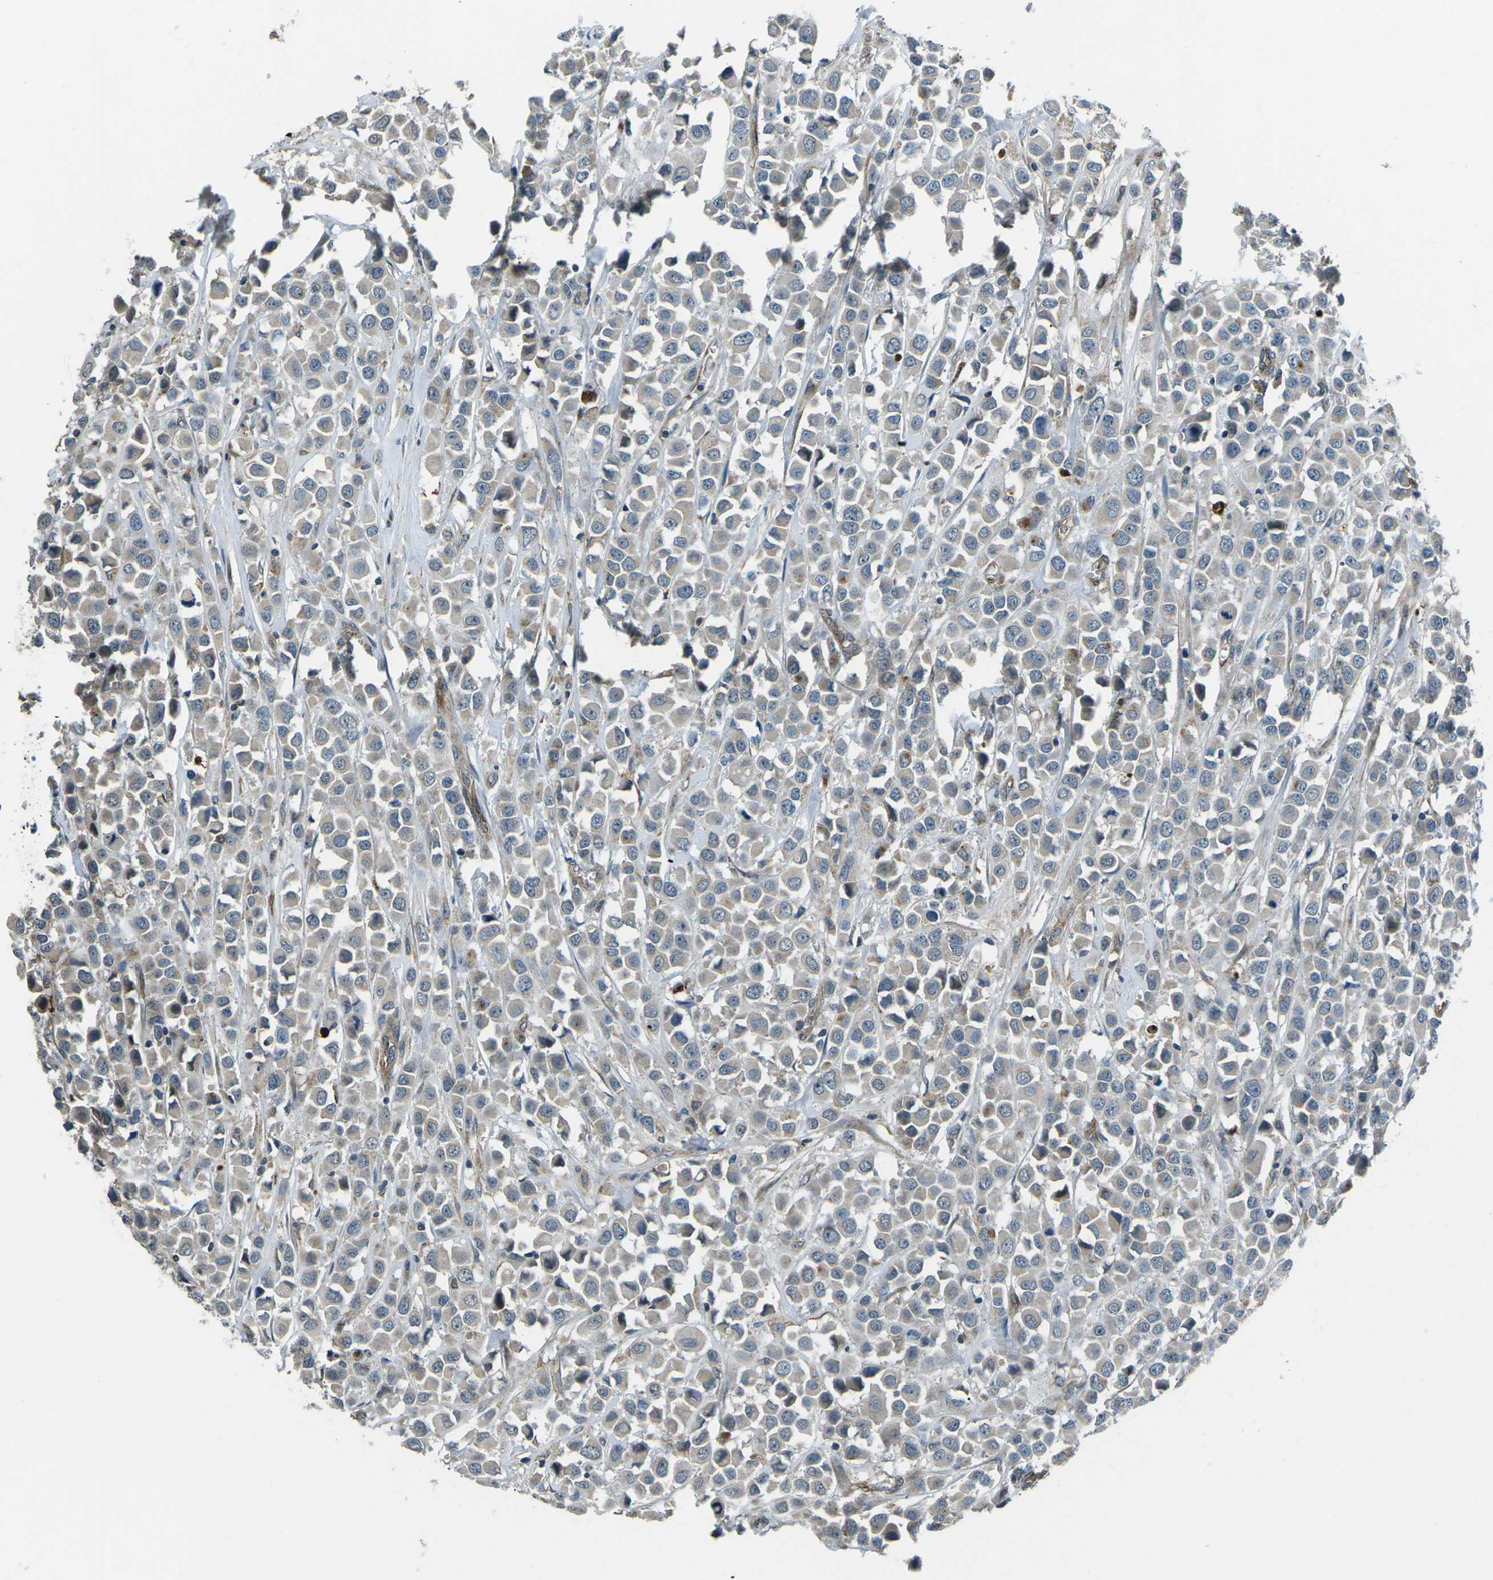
{"staining": {"intensity": "weak", "quantity": ">75%", "location": "cytoplasmic/membranous"}, "tissue": "breast cancer", "cell_type": "Tumor cells", "image_type": "cancer", "snomed": [{"axis": "morphology", "description": "Duct carcinoma"}, {"axis": "topography", "description": "Breast"}], "caption": "This micrograph displays intraductal carcinoma (breast) stained with immunohistochemistry (IHC) to label a protein in brown. The cytoplasmic/membranous of tumor cells show weak positivity for the protein. Nuclei are counter-stained blue.", "gene": "AFAP1", "patient": {"sex": "female", "age": 61}}